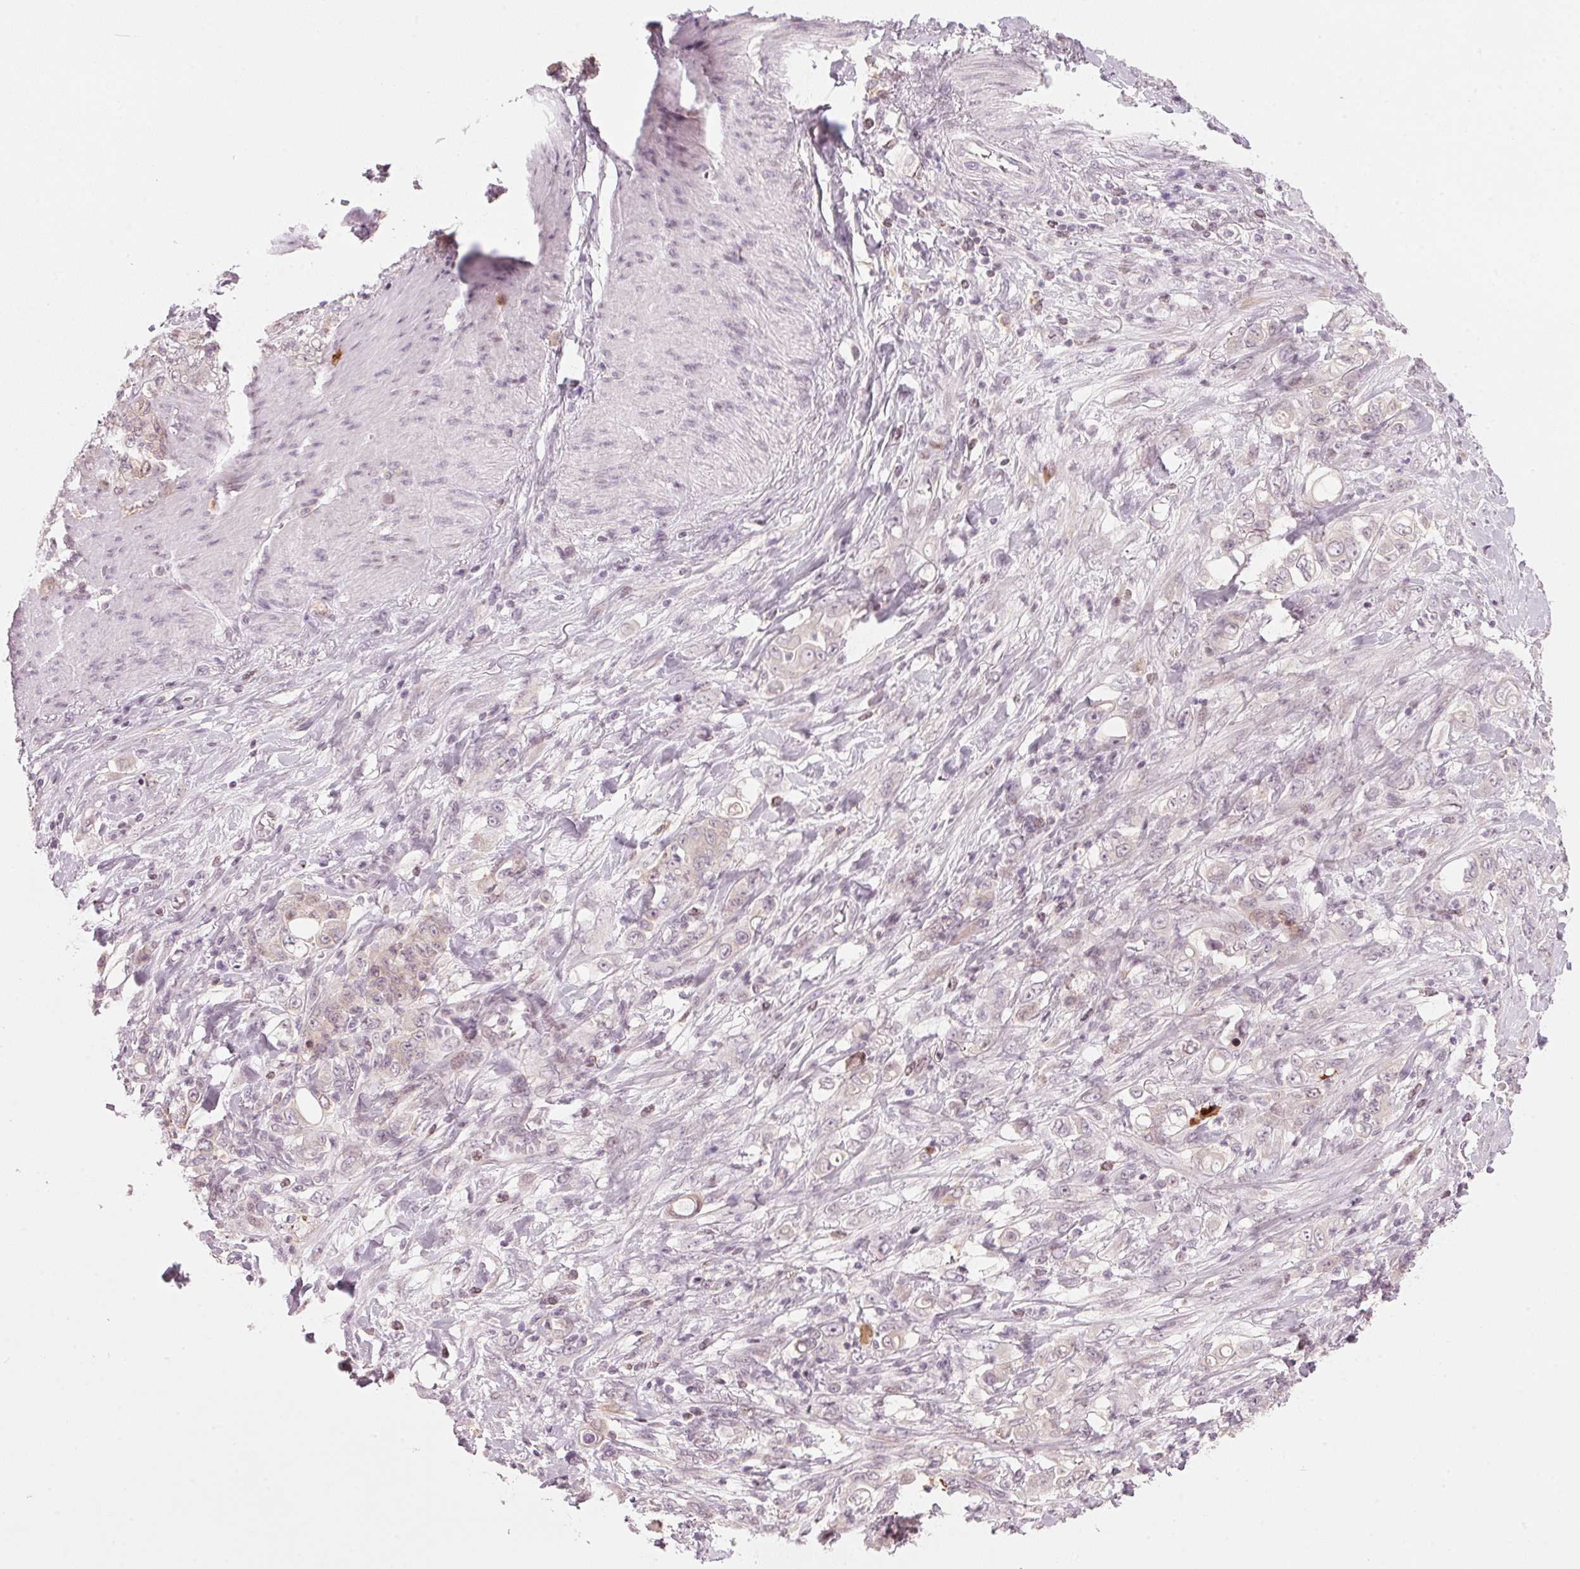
{"staining": {"intensity": "weak", "quantity": "<25%", "location": "cytoplasmic/membranous"}, "tissue": "stomach cancer", "cell_type": "Tumor cells", "image_type": "cancer", "snomed": [{"axis": "morphology", "description": "Adenocarcinoma, NOS"}, {"axis": "topography", "description": "Stomach"}], "caption": "Stomach cancer (adenocarcinoma) stained for a protein using IHC demonstrates no expression tumor cells.", "gene": "SFRP4", "patient": {"sex": "female", "age": 79}}